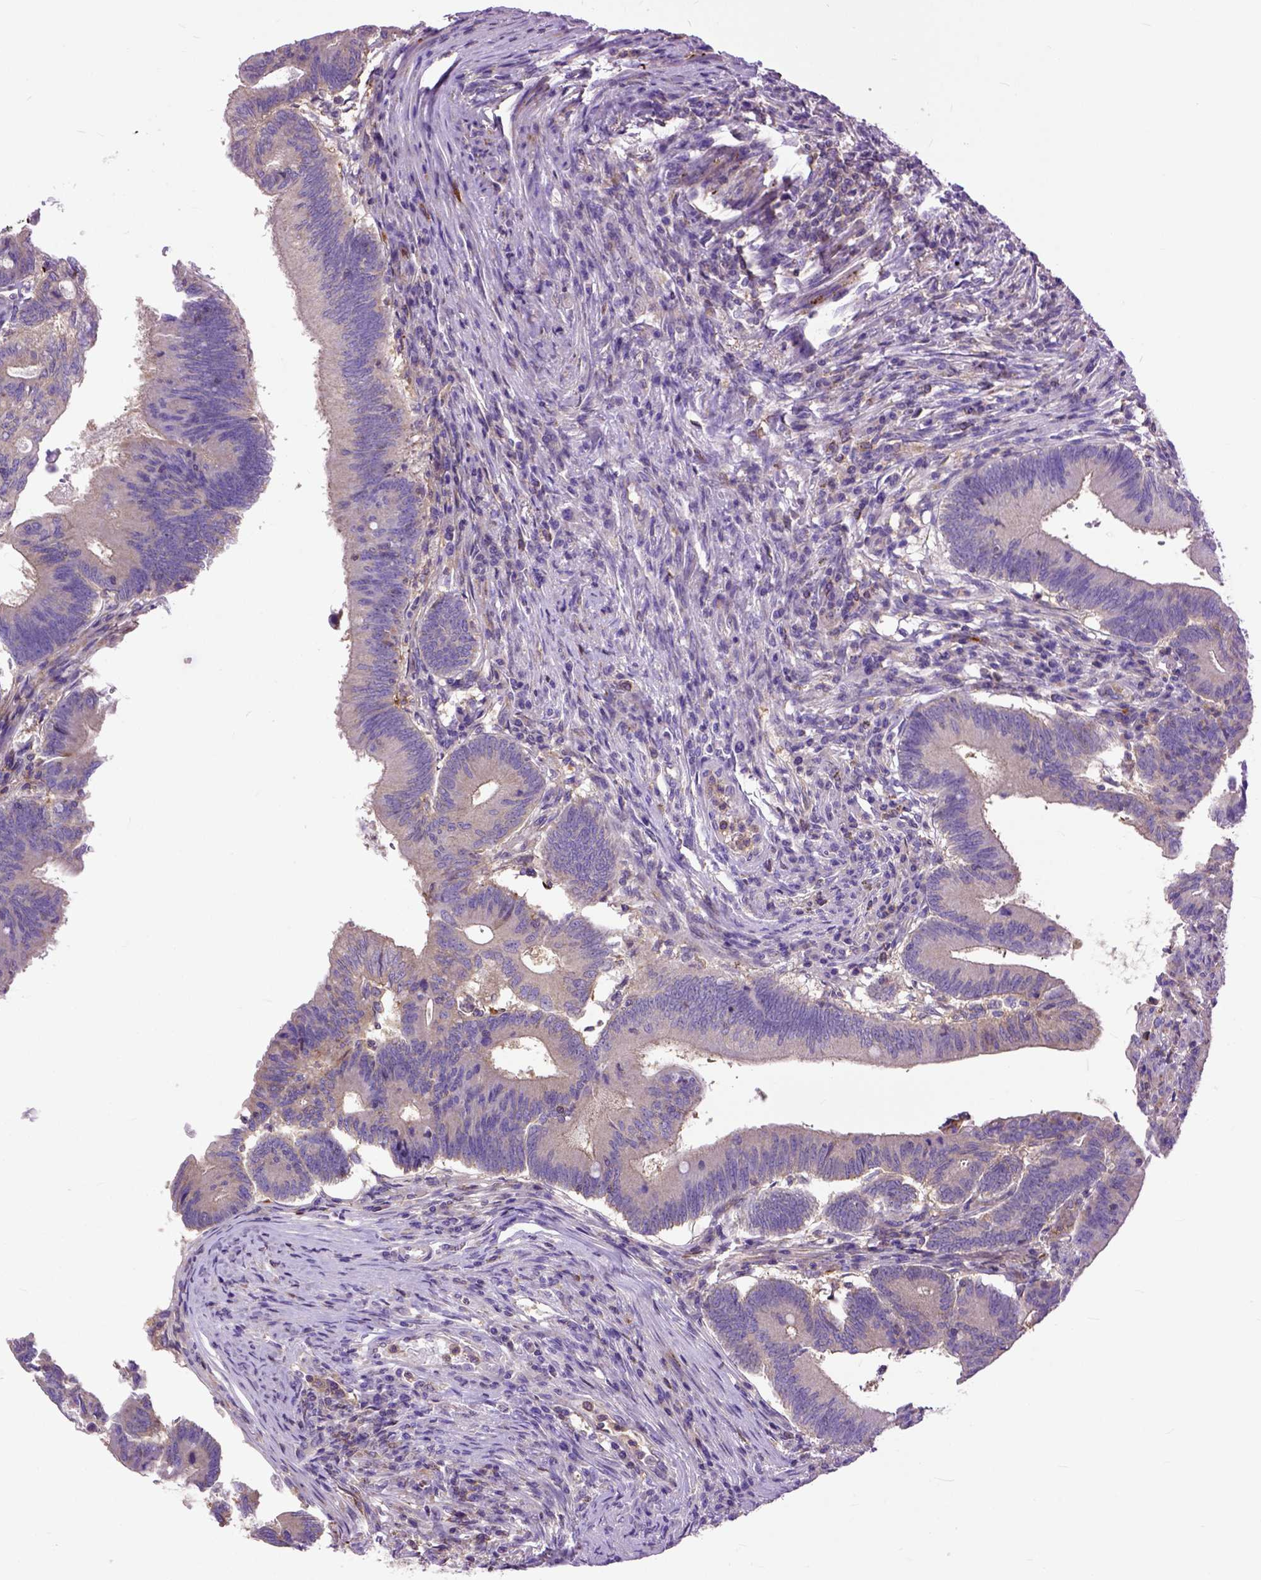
{"staining": {"intensity": "weak", "quantity": "25%-75%", "location": "cytoplasmic/membranous"}, "tissue": "colorectal cancer", "cell_type": "Tumor cells", "image_type": "cancer", "snomed": [{"axis": "morphology", "description": "Adenocarcinoma, NOS"}, {"axis": "topography", "description": "Colon"}], "caption": "Immunohistochemical staining of colorectal cancer shows weak cytoplasmic/membranous protein staining in about 25%-75% of tumor cells.", "gene": "NAMPT", "patient": {"sex": "female", "age": 70}}